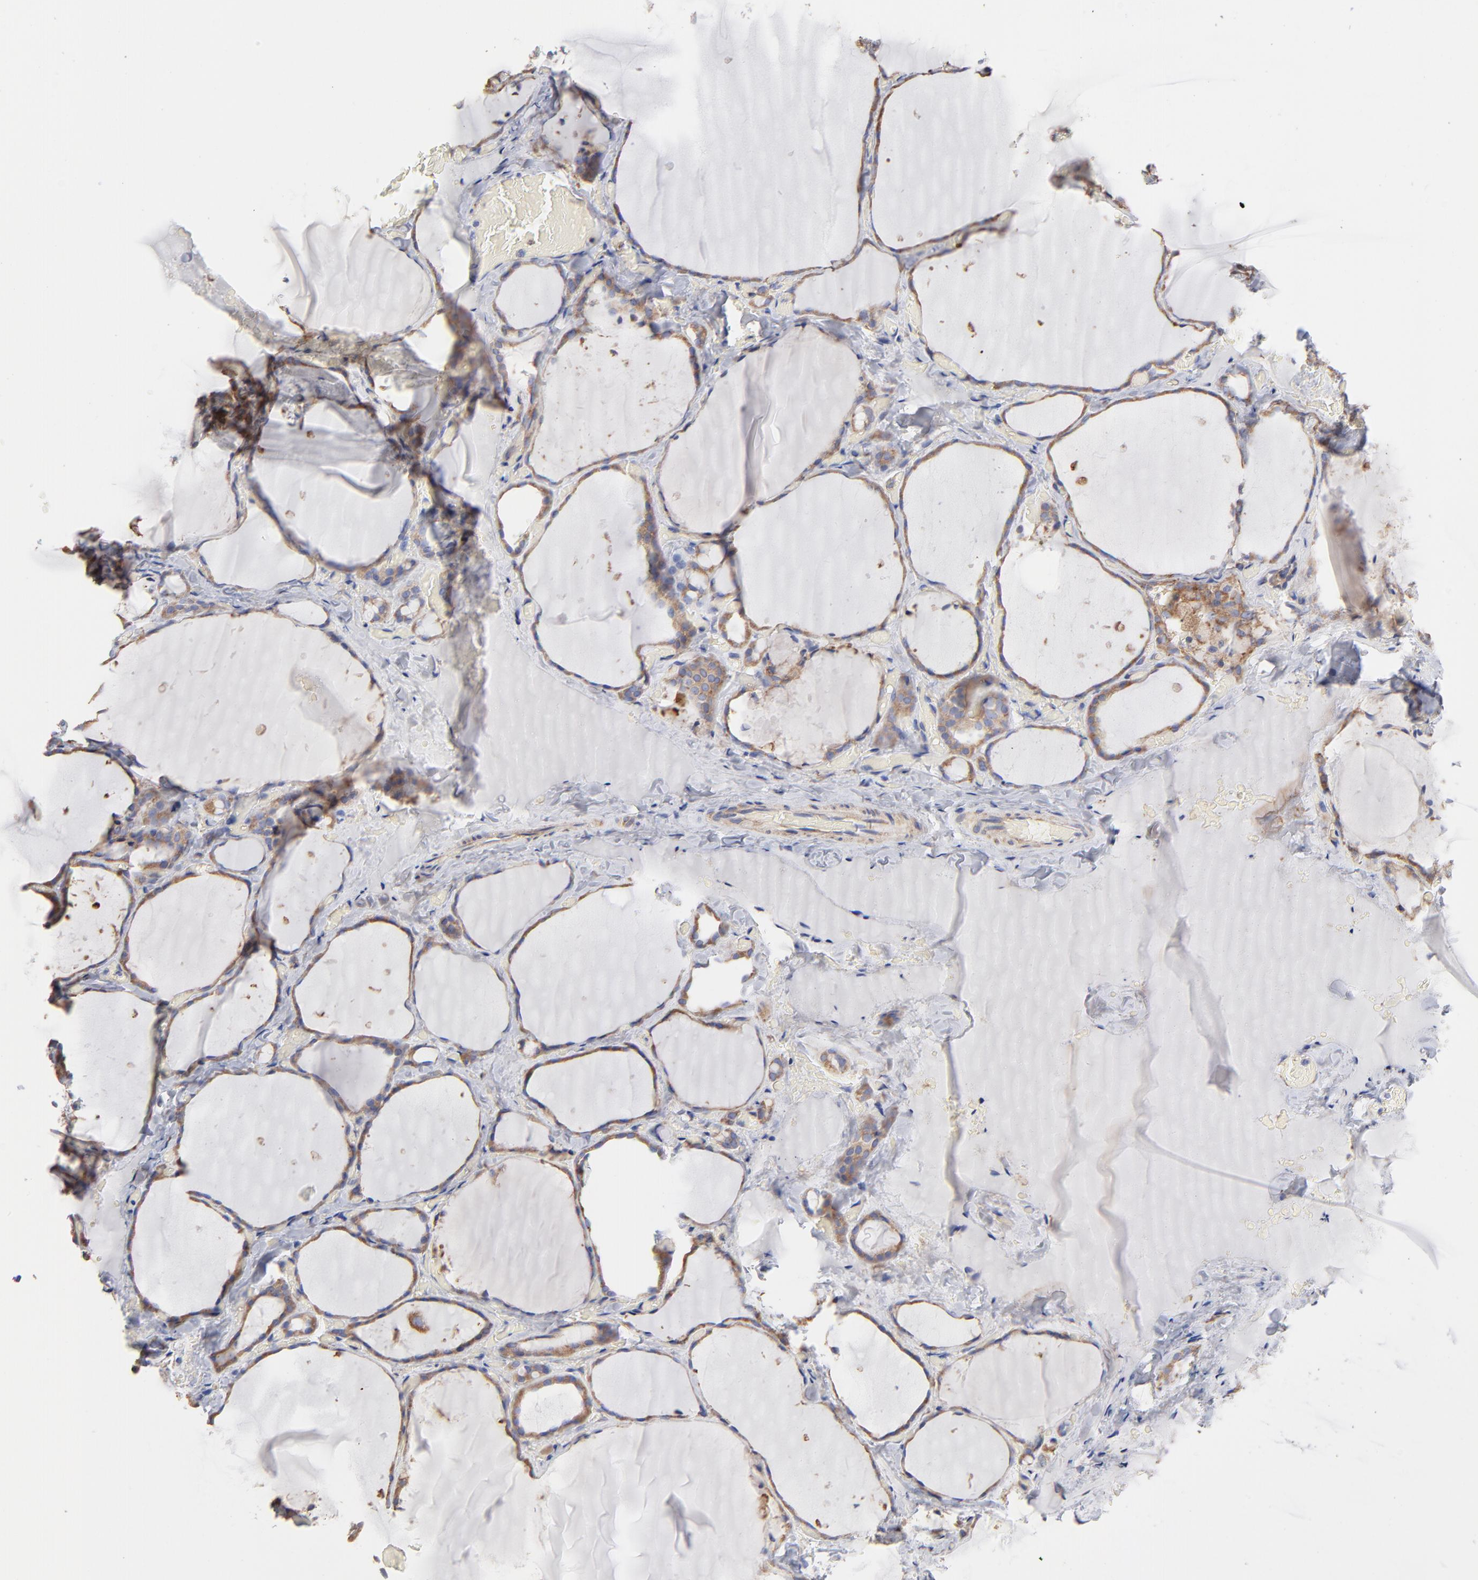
{"staining": {"intensity": "moderate", "quantity": ">75%", "location": "cytoplasmic/membranous"}, "tissue": "thyroid gland", "cell_type": "Glandular cells", "image_type": "normal", "snomed": [{"axis": "morphology", "description": "Normal tissue, NOS"}, {"axis": "topography", "description": "Thyroid gland"}], "caption": "Normal thyroid gland displays moderate cytoplasmic/membranous staining in about >75% of glandular cells Nuclei are stained in blue..", "gene": "RPL3", "patient": {"sex": "female", "age": 22}}